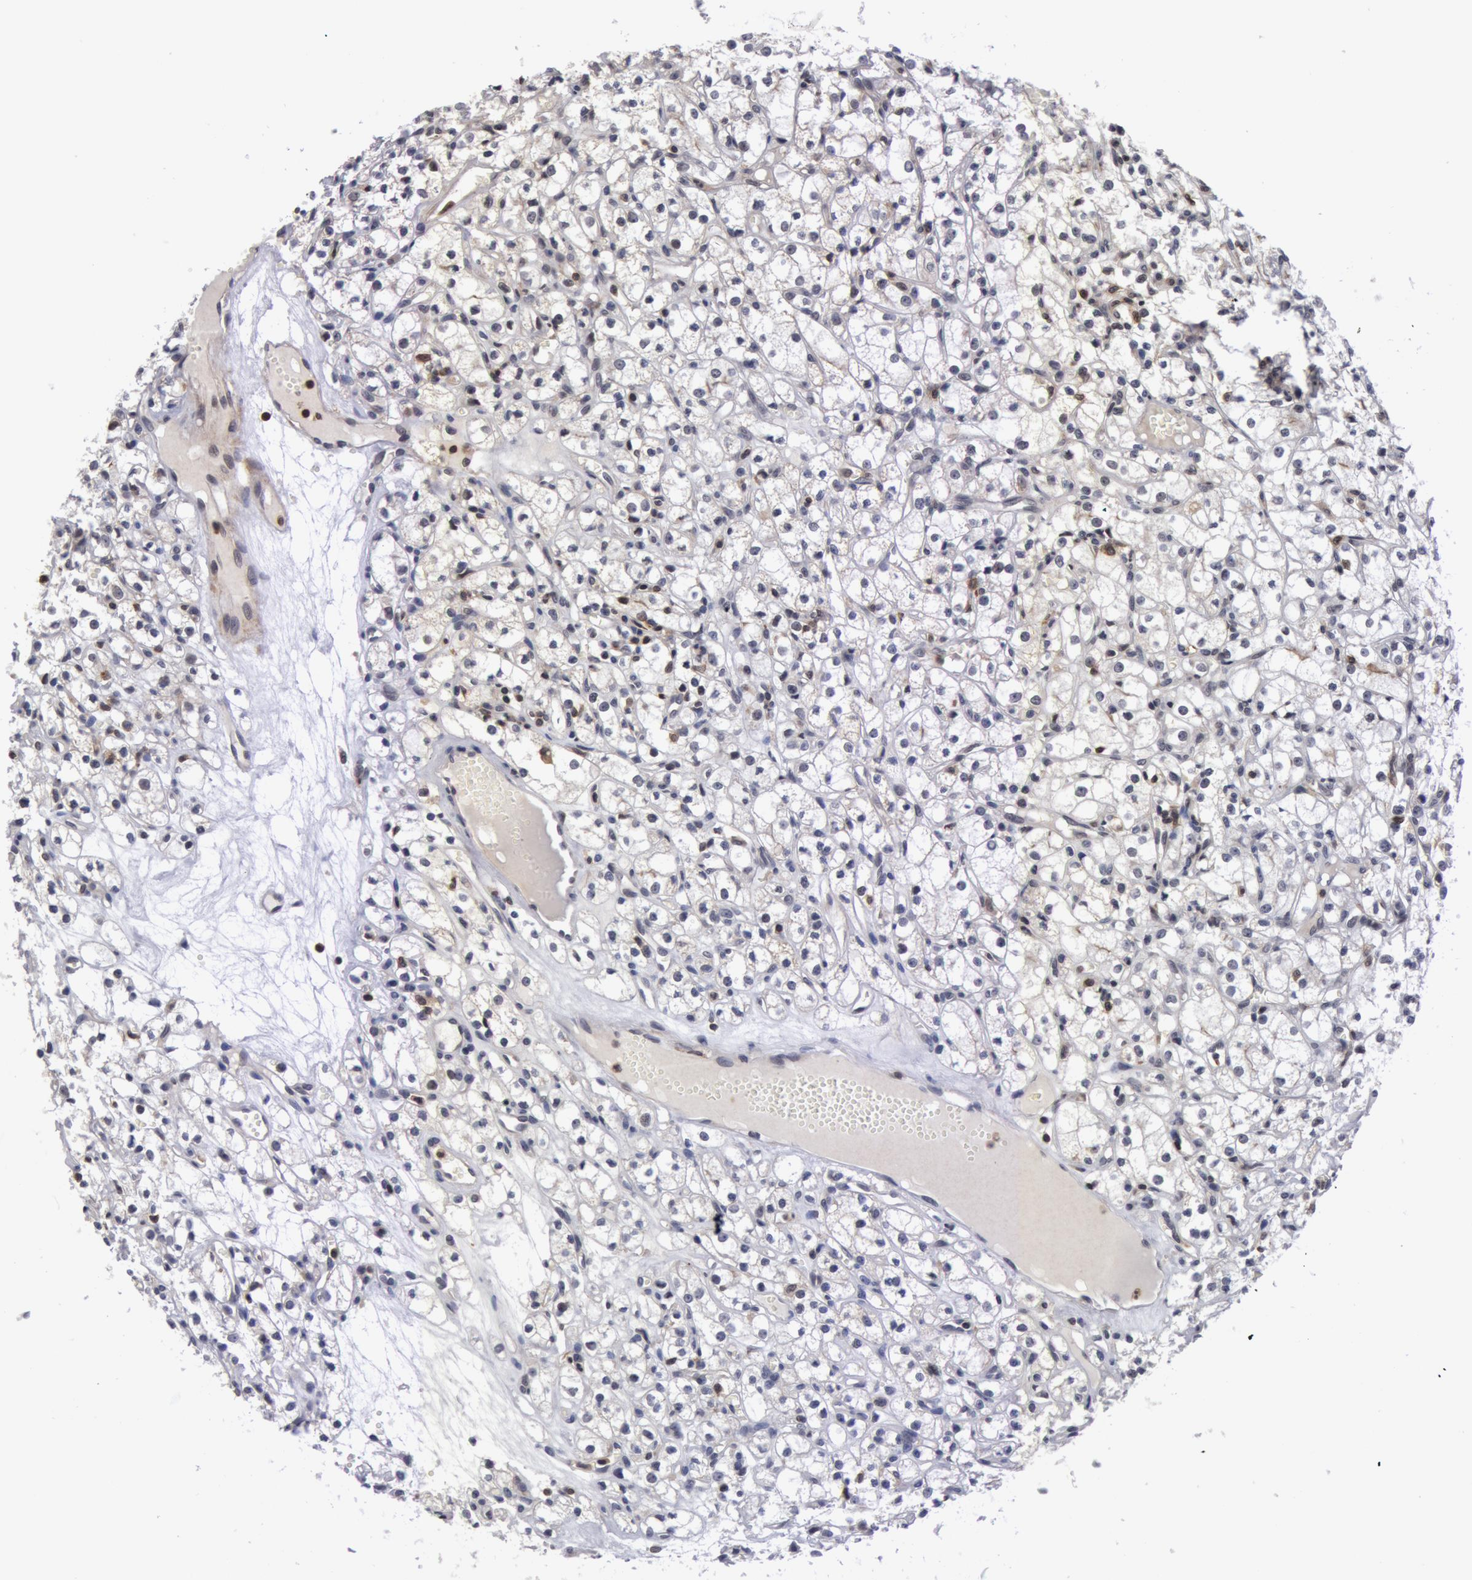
{"staining": {"intensity": "weak", "quantity": "<25%", "location": "nuclear"}, "tissue": "renal cancer", "cell_type": "Tumor cells", "image_type": "cancer", "snomed": [{"axis": "morphology", "description": "Adenocarcinoma, NOS"}, {"axis": "topography", "description": "Kidney"}], "caption": "The micrograph displays no significant positivity in tumor cells of adenocarcinoma (renal).", "gene": "ZNF350", "patient": {"sex": "male", "age": 61}}